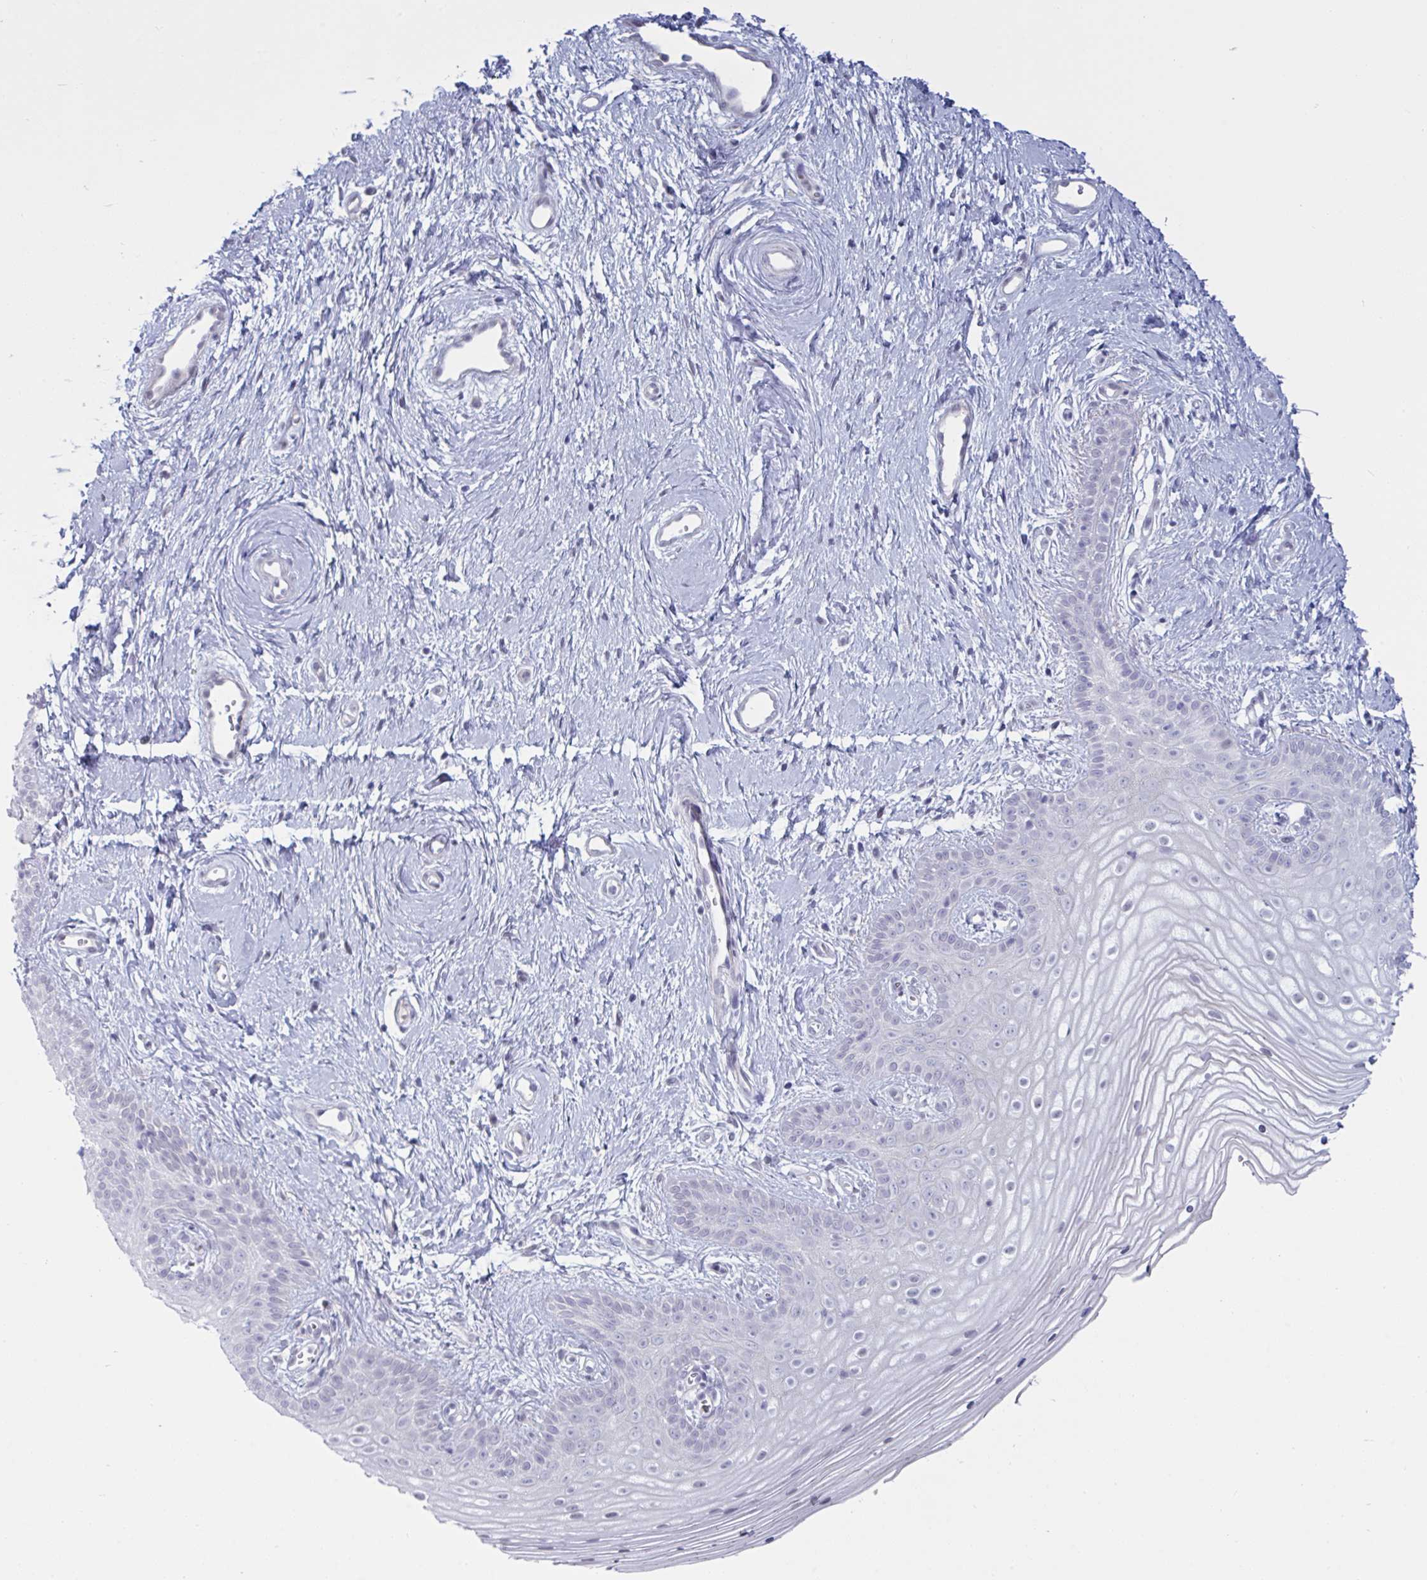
{"staining": {"intensity": "negative", "quantity": "none", "location": "none"}, "tissue": "vagina", "cell_type": "Squamous epithelial cells", "image_type": "normal", "snomed": [{"axis": "morphology", "description": "Normal tissue, NOS"}, {"axis": "topography", "description": "Vagina"}], "caption": "Squamous epithelial cells show no significant expression in normal vagina.", "gene": "TCEAL8", "patient": {"sex": "female", "age": 38}}